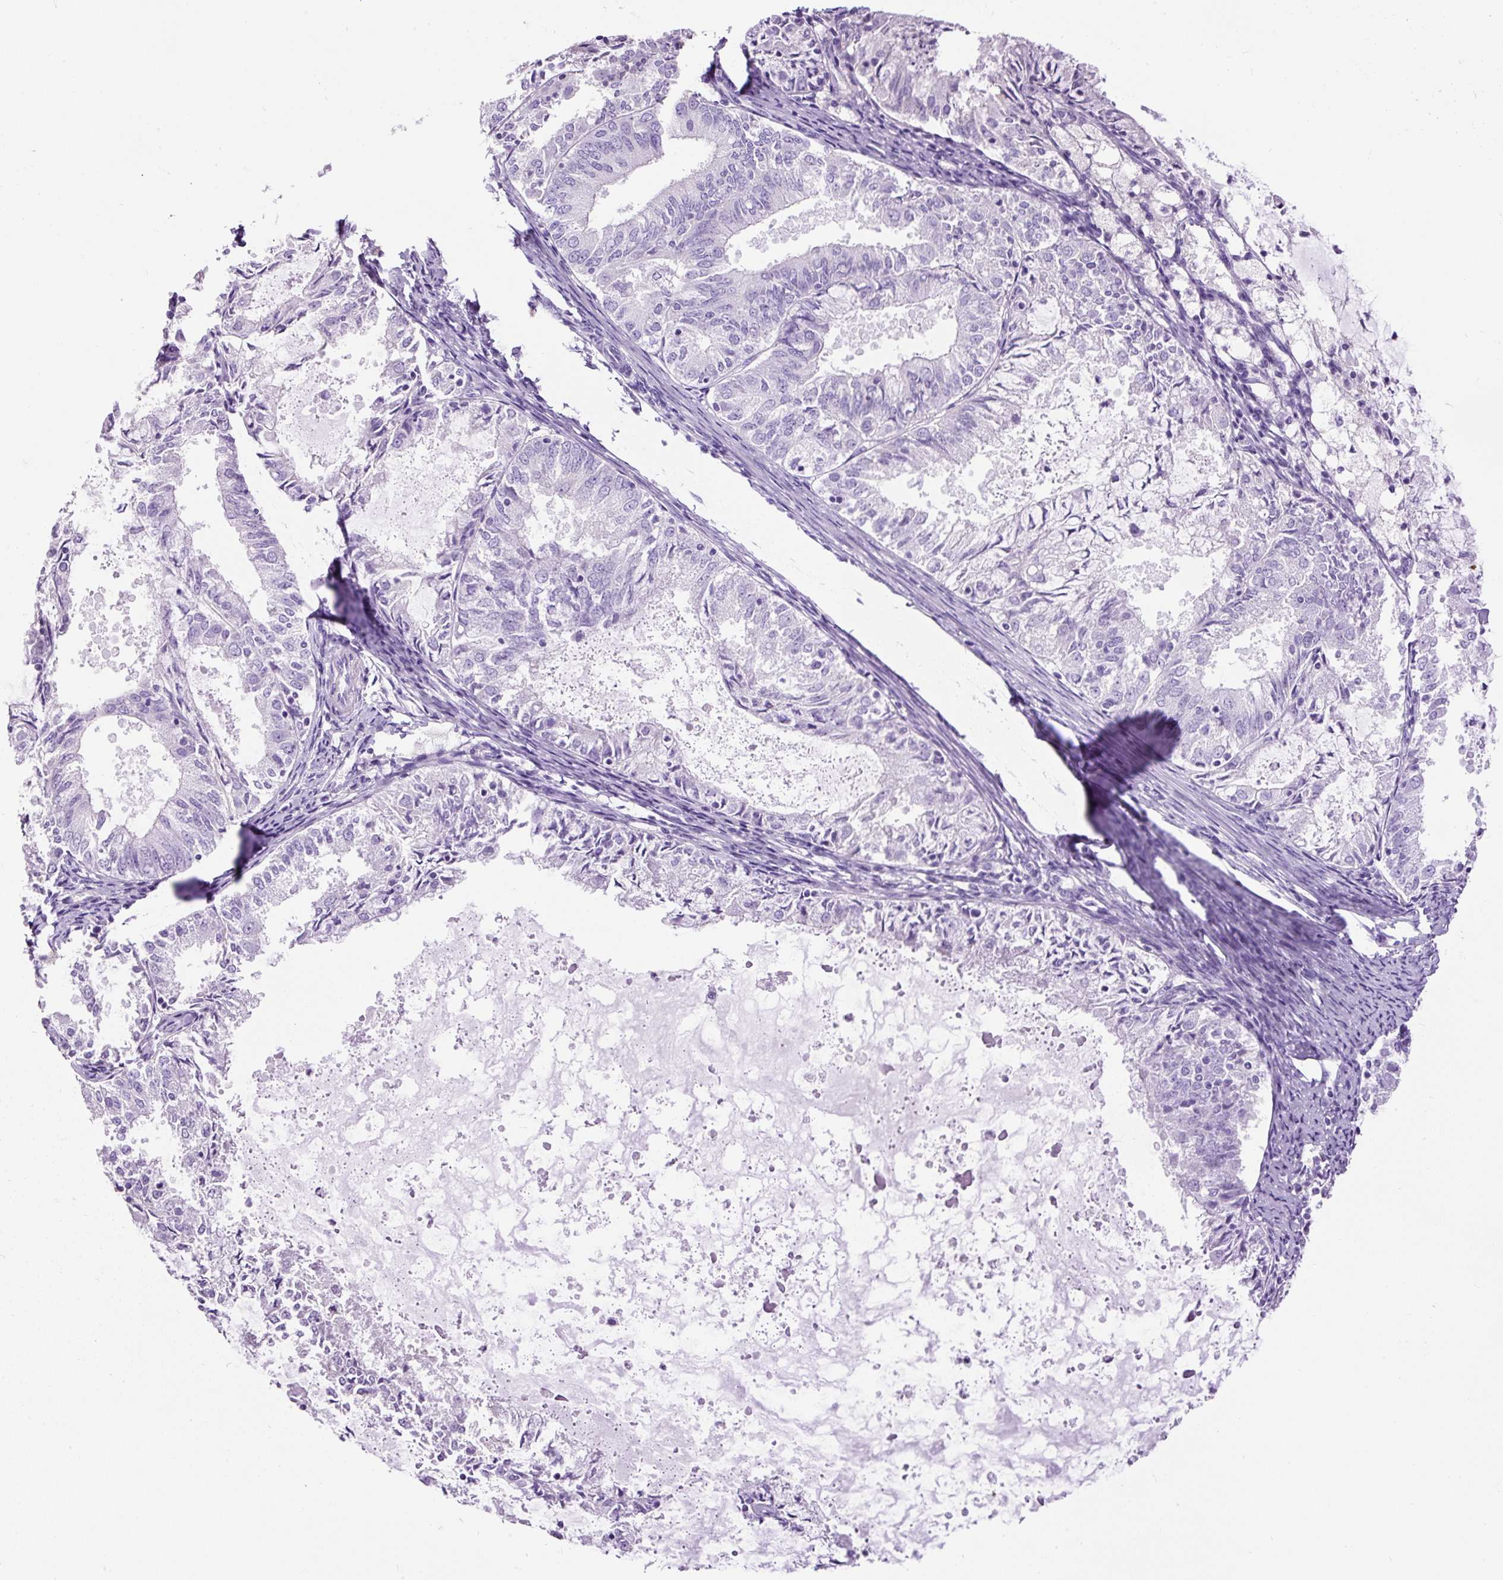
{"staining": {"intensity": "negative", "quantity": "none", "location": "none"}, "tissue": "endometrial cancer", "cell_type": "Tumor cells", "image_type": "cancer", "snomed": [{"axis": "morphology", "description": "Adenocarcinoma, NOS"}, {"axis": "topography", "description": "Endometrium"}], "caption": "The IHC image has no significant staining in tumor cells of endometrial cancer (adenocarcinoma) tissue.", "gene": "PDIA2", "patient": {"sex": "female", "age": 57}}